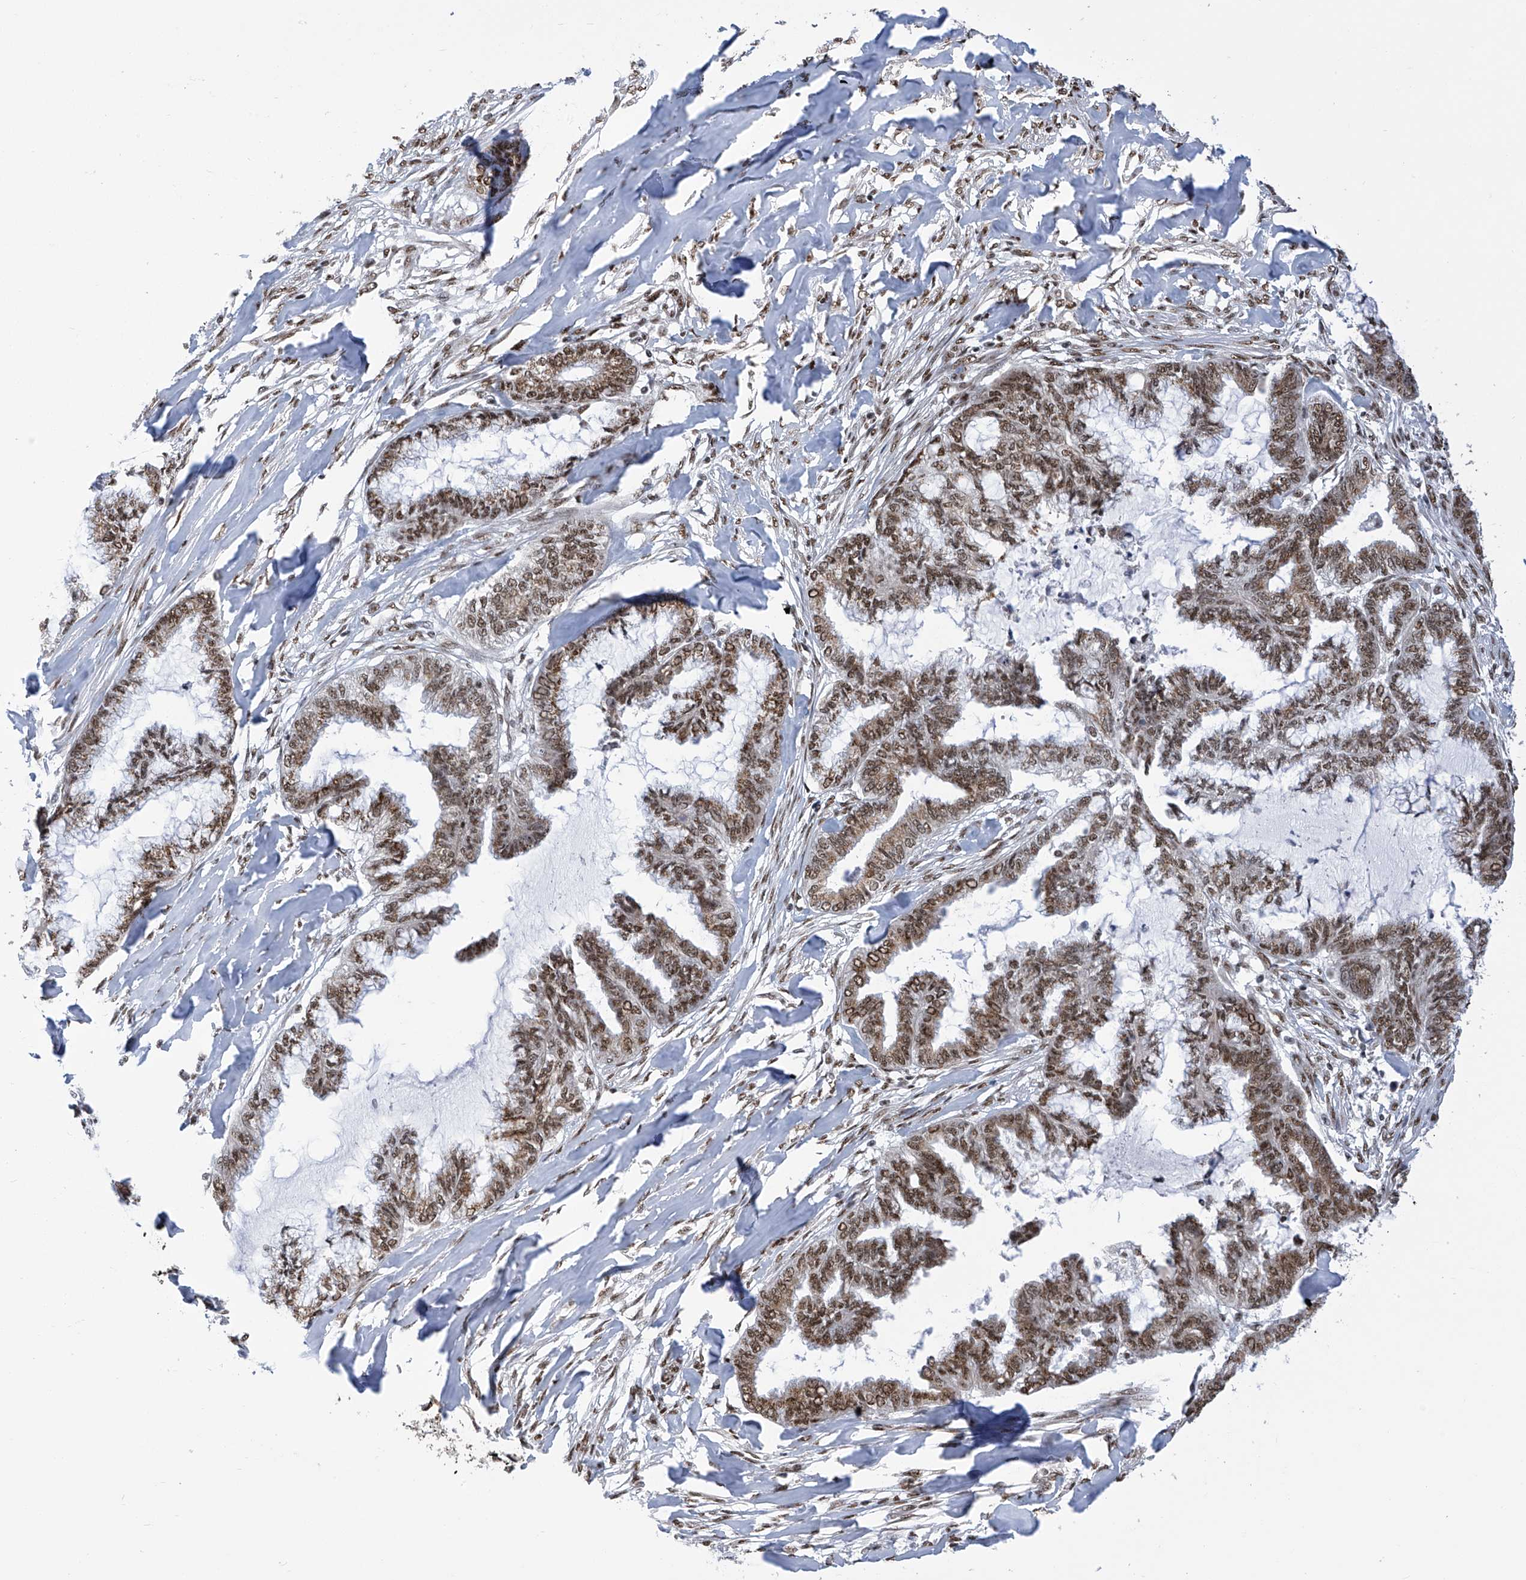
{"staining": {"intensity": "moderate", "quantity": ">75%", "location": "nuclear"}, "tissue": "endometrial cancer", "cell_type": "Tumor cells", "image_type": "cancer", "snomed": [{"axis": "morphology", "description": "Adenocarcinoma, NOS"}, {"axis": "topography", "description": "Endometrium"}], "caption": "An image showing moderate nuclear staining in approximately >75% of tumor cells in adenocarcinoma (endometrial), as visualized by brown immunohistochemical staining.", "gene": "APLF", "patient": {"sex": "female", "age": 86}}